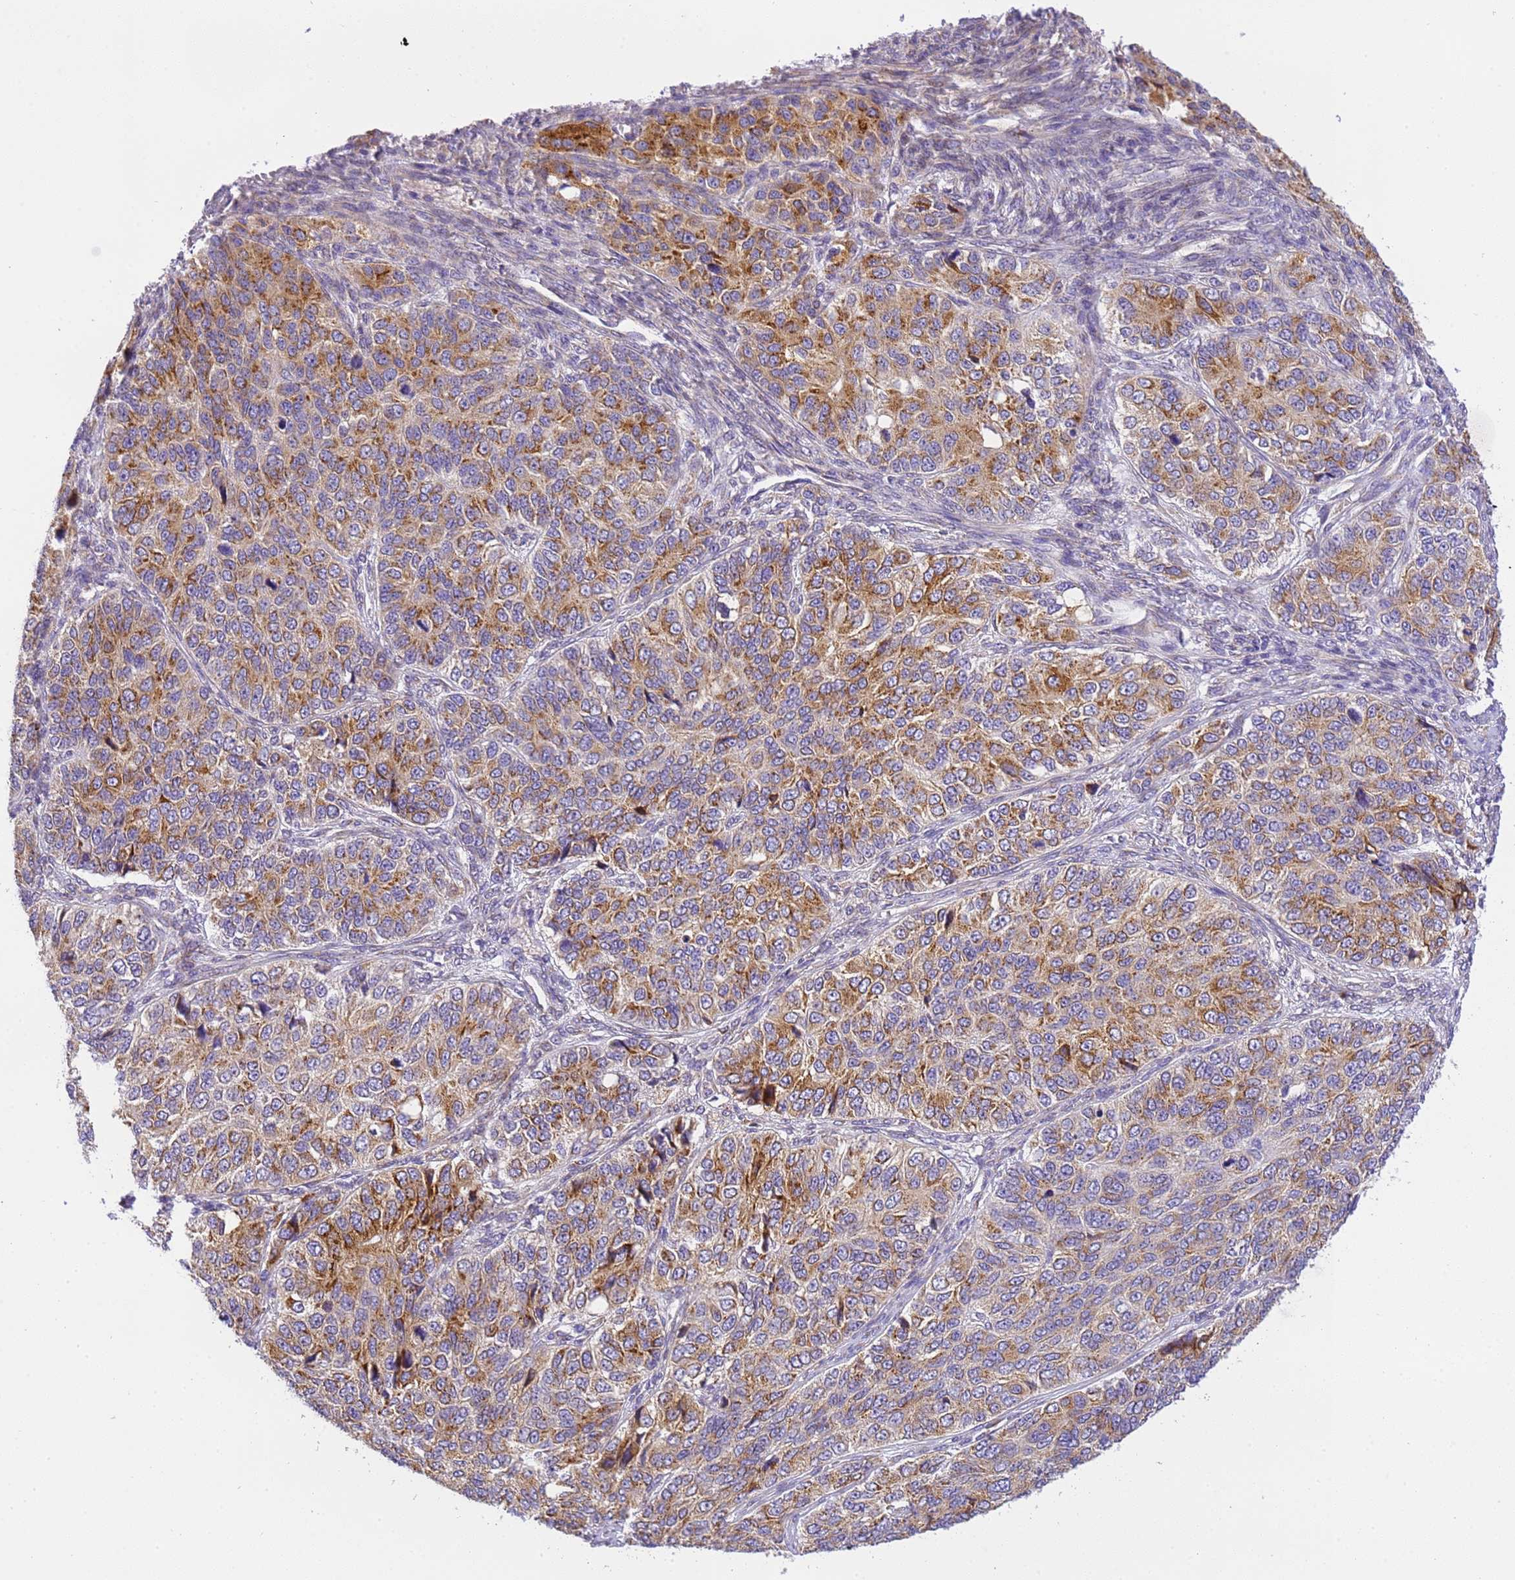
{"staining": {"intensity": "moderate", "quantity": ">75%", "location": "cytoplasmic/membranous"}, "tissue": "ovarian cancer", "cell_type": "Tumor cells", "image_type": "cancer", "snomed": [{"axis": "morphology", "description": "Carcinoma, endometroid"}, {"axis": "topography", "description": "Ovary"}], "caption": "Ovarian cancer (endometroid carcinoma) stained with a protein marker exhibits moderate staining in tumor cells.", "gene": "RHBDD3", "patient": {"sex": "female", "age": 51}}